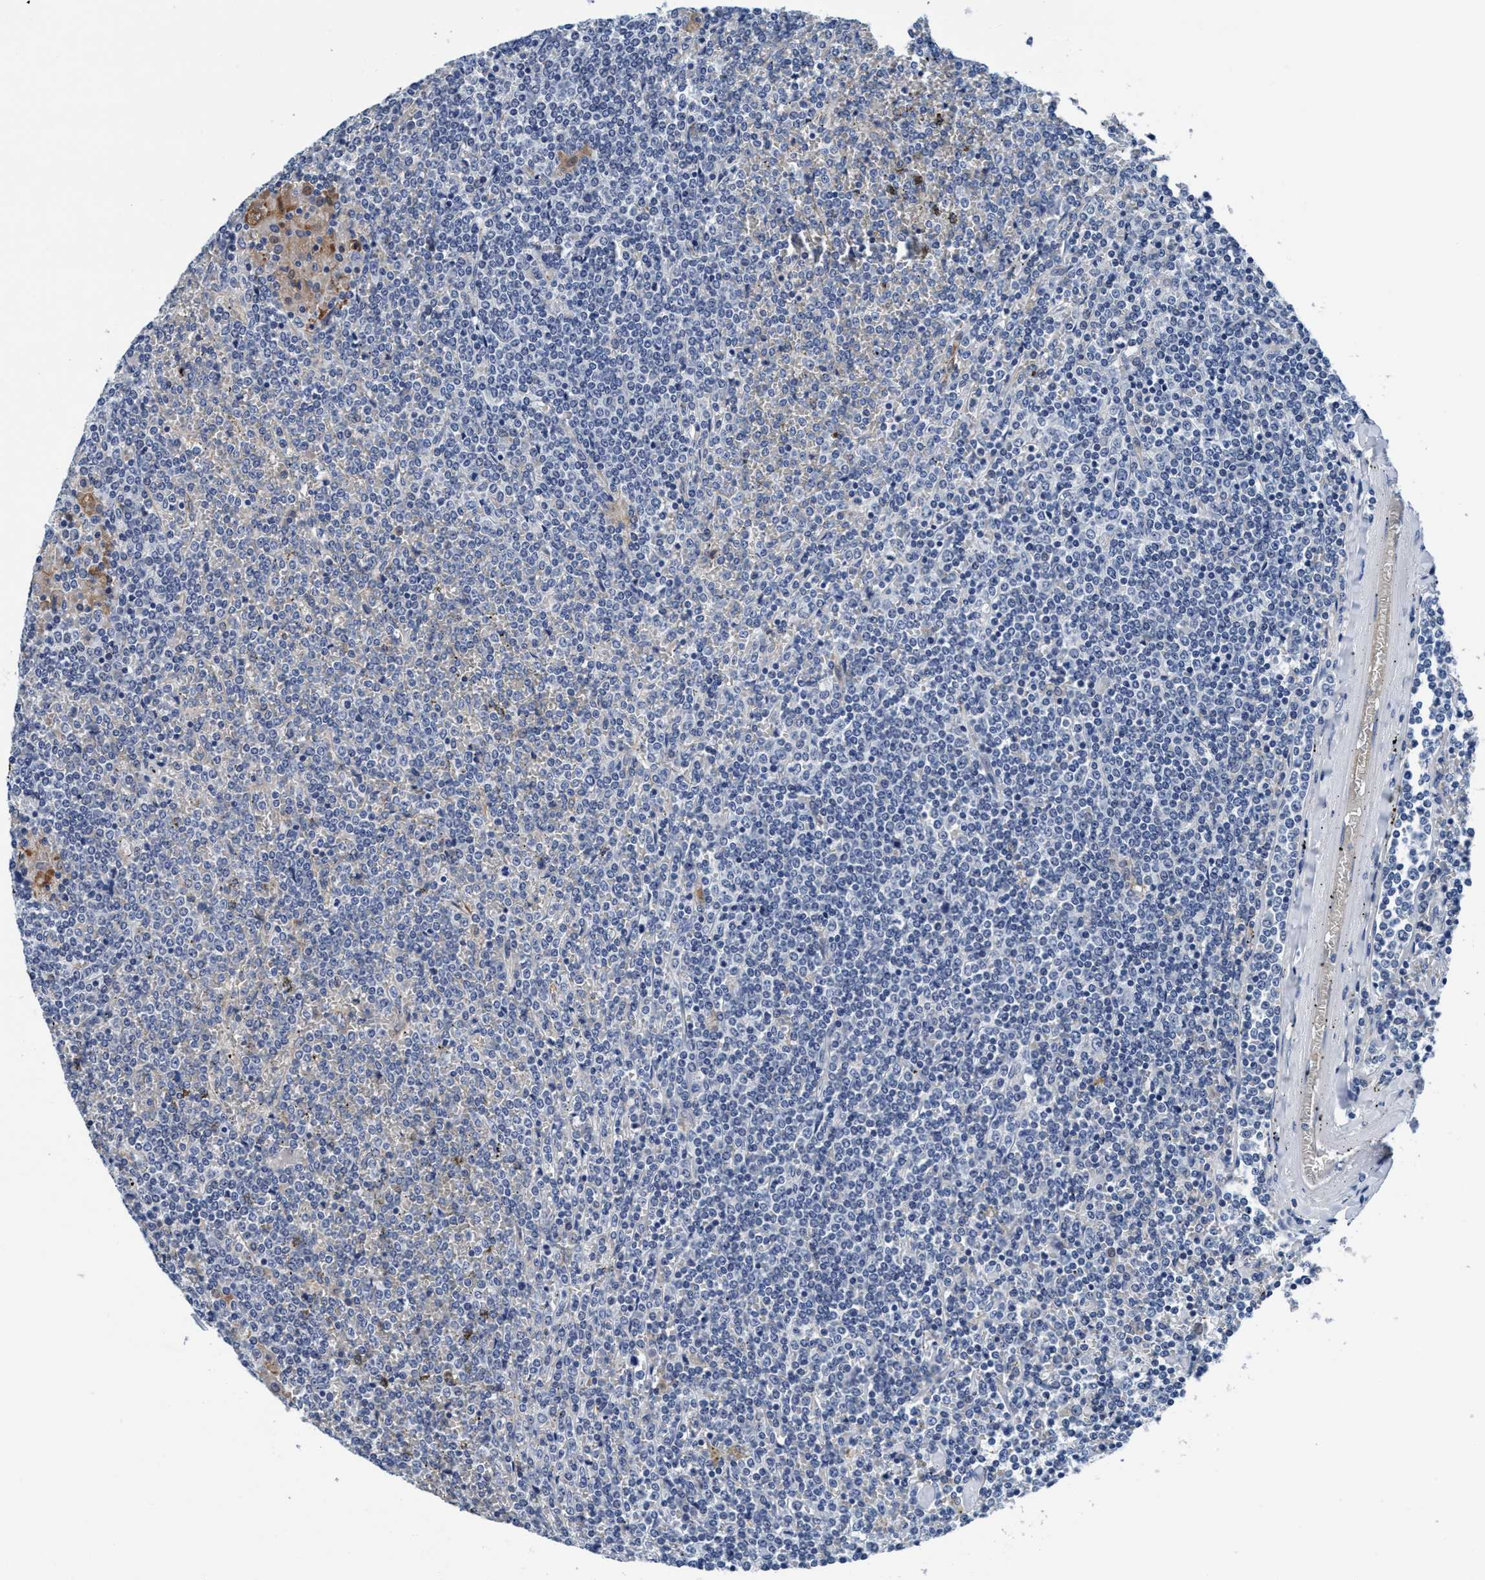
{"staining": {"intensity": "negative", "quantity": "none", "location": "none"}, "tissue": "lymphoma", "cell_type": "Tumor cells", "image_type": "cancer", "snomed": [{"axis": "morphology", "description": "Malignant lymphoma, non-Hodgkin's type, Low grade"}, {"axis": "topography", "description": "Spleen"}], "caption": "Immunohistochemistry of lymphoma reveals no staining in tumor cells. (DAB IHC, high magnification).", "gene": "TMEM94", "patient": {"sex": "female", "age": 19}}